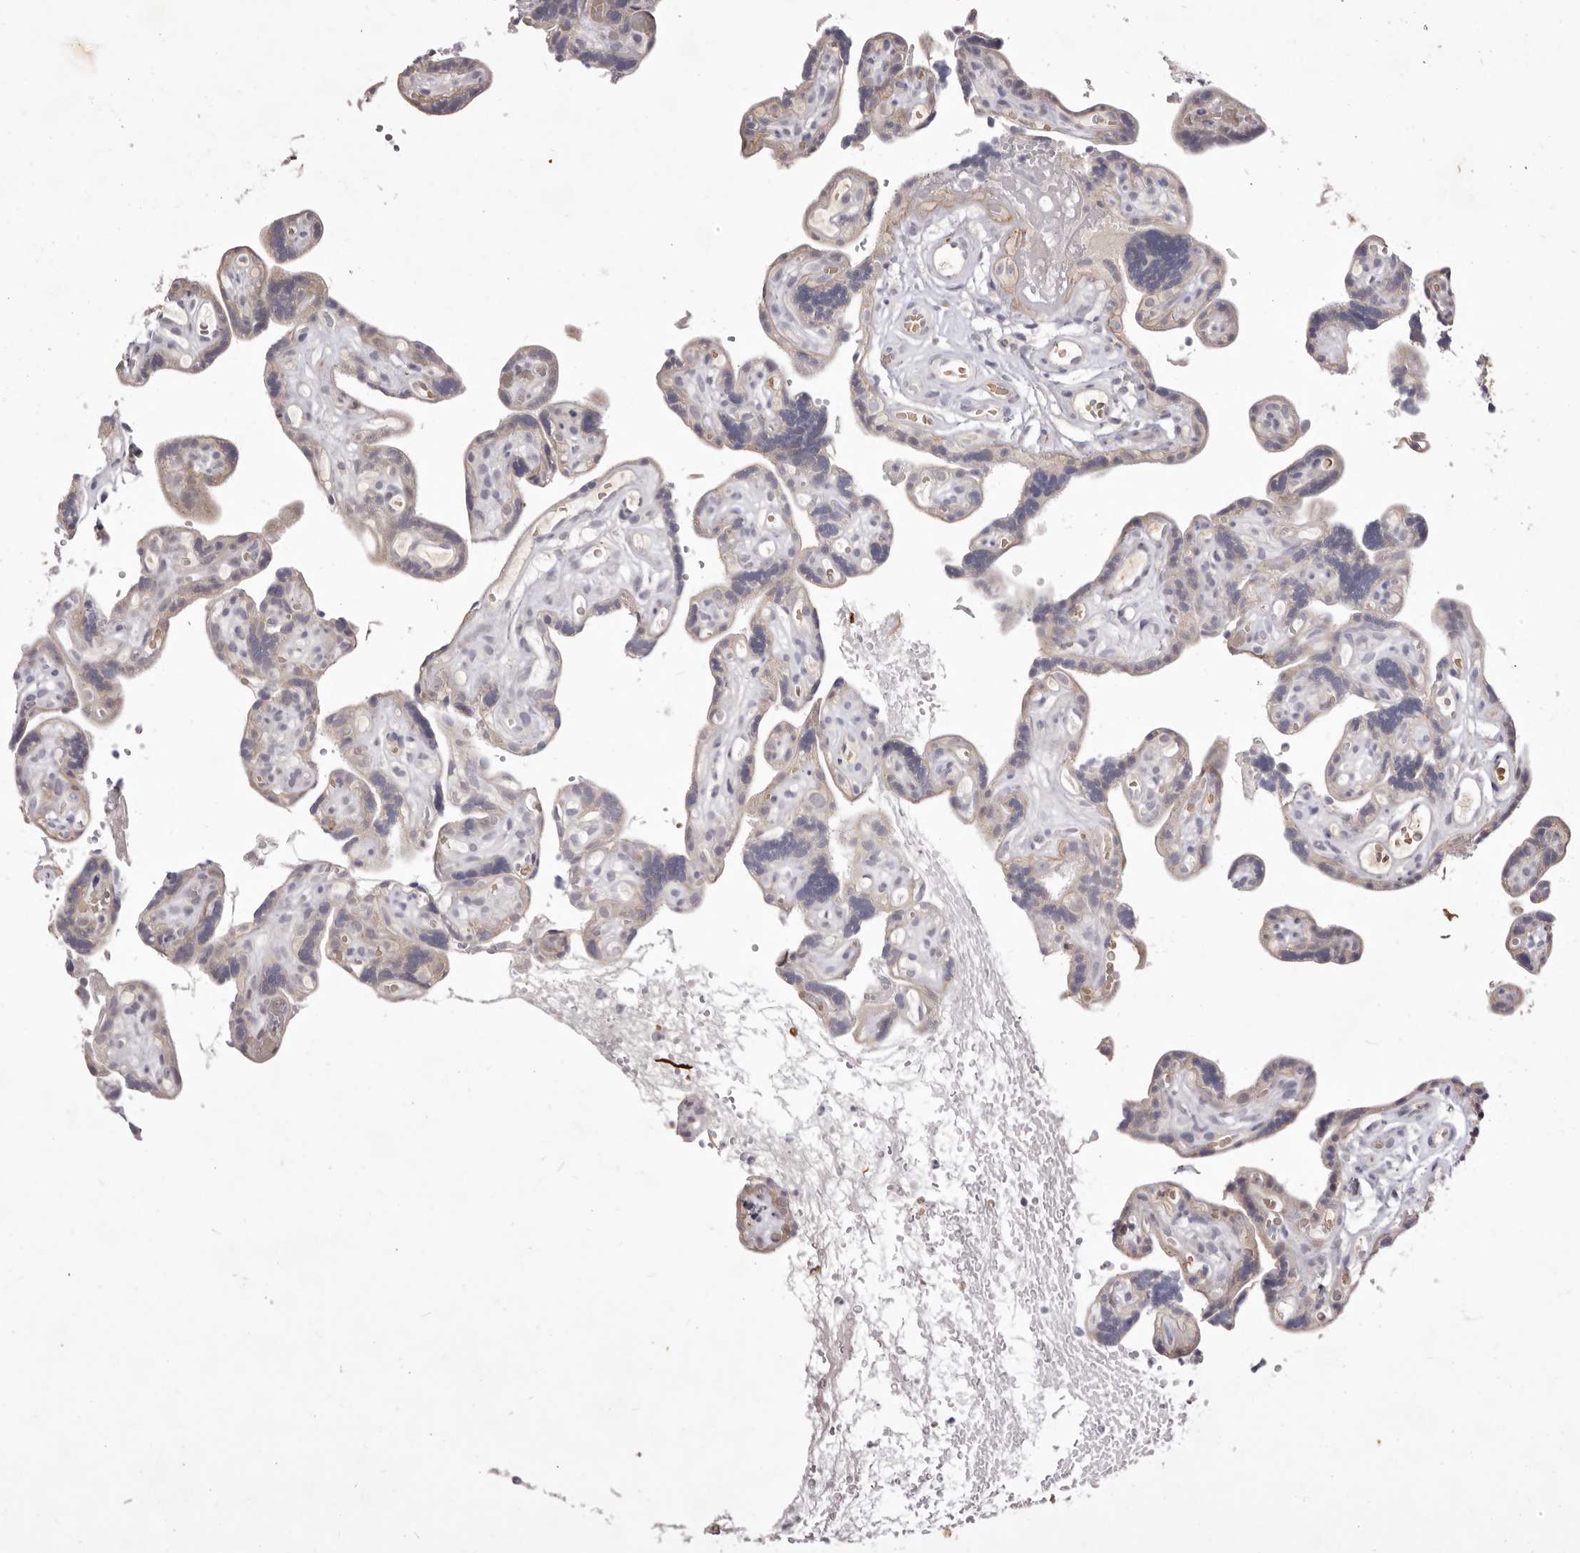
{"staining": {"intensity": "negative", "quantity": "none", "location": "none"}, "tissue": "placenta", "cell_type": "Decidual cells", "image_type": "normal", "snomed": [{"axis": "morphology", "description": "Normal tissue, NOS"}, {"axis": "topography", "description": "Placenta"}], "caption": "DAB immunohistochemical staining of normal placenta reveals no significant staining in decidual cells. (IHC, brightfield microscopy, high magnification).", "gene": "GARNL3", "patient": {"sex": "female", "age": 30}}